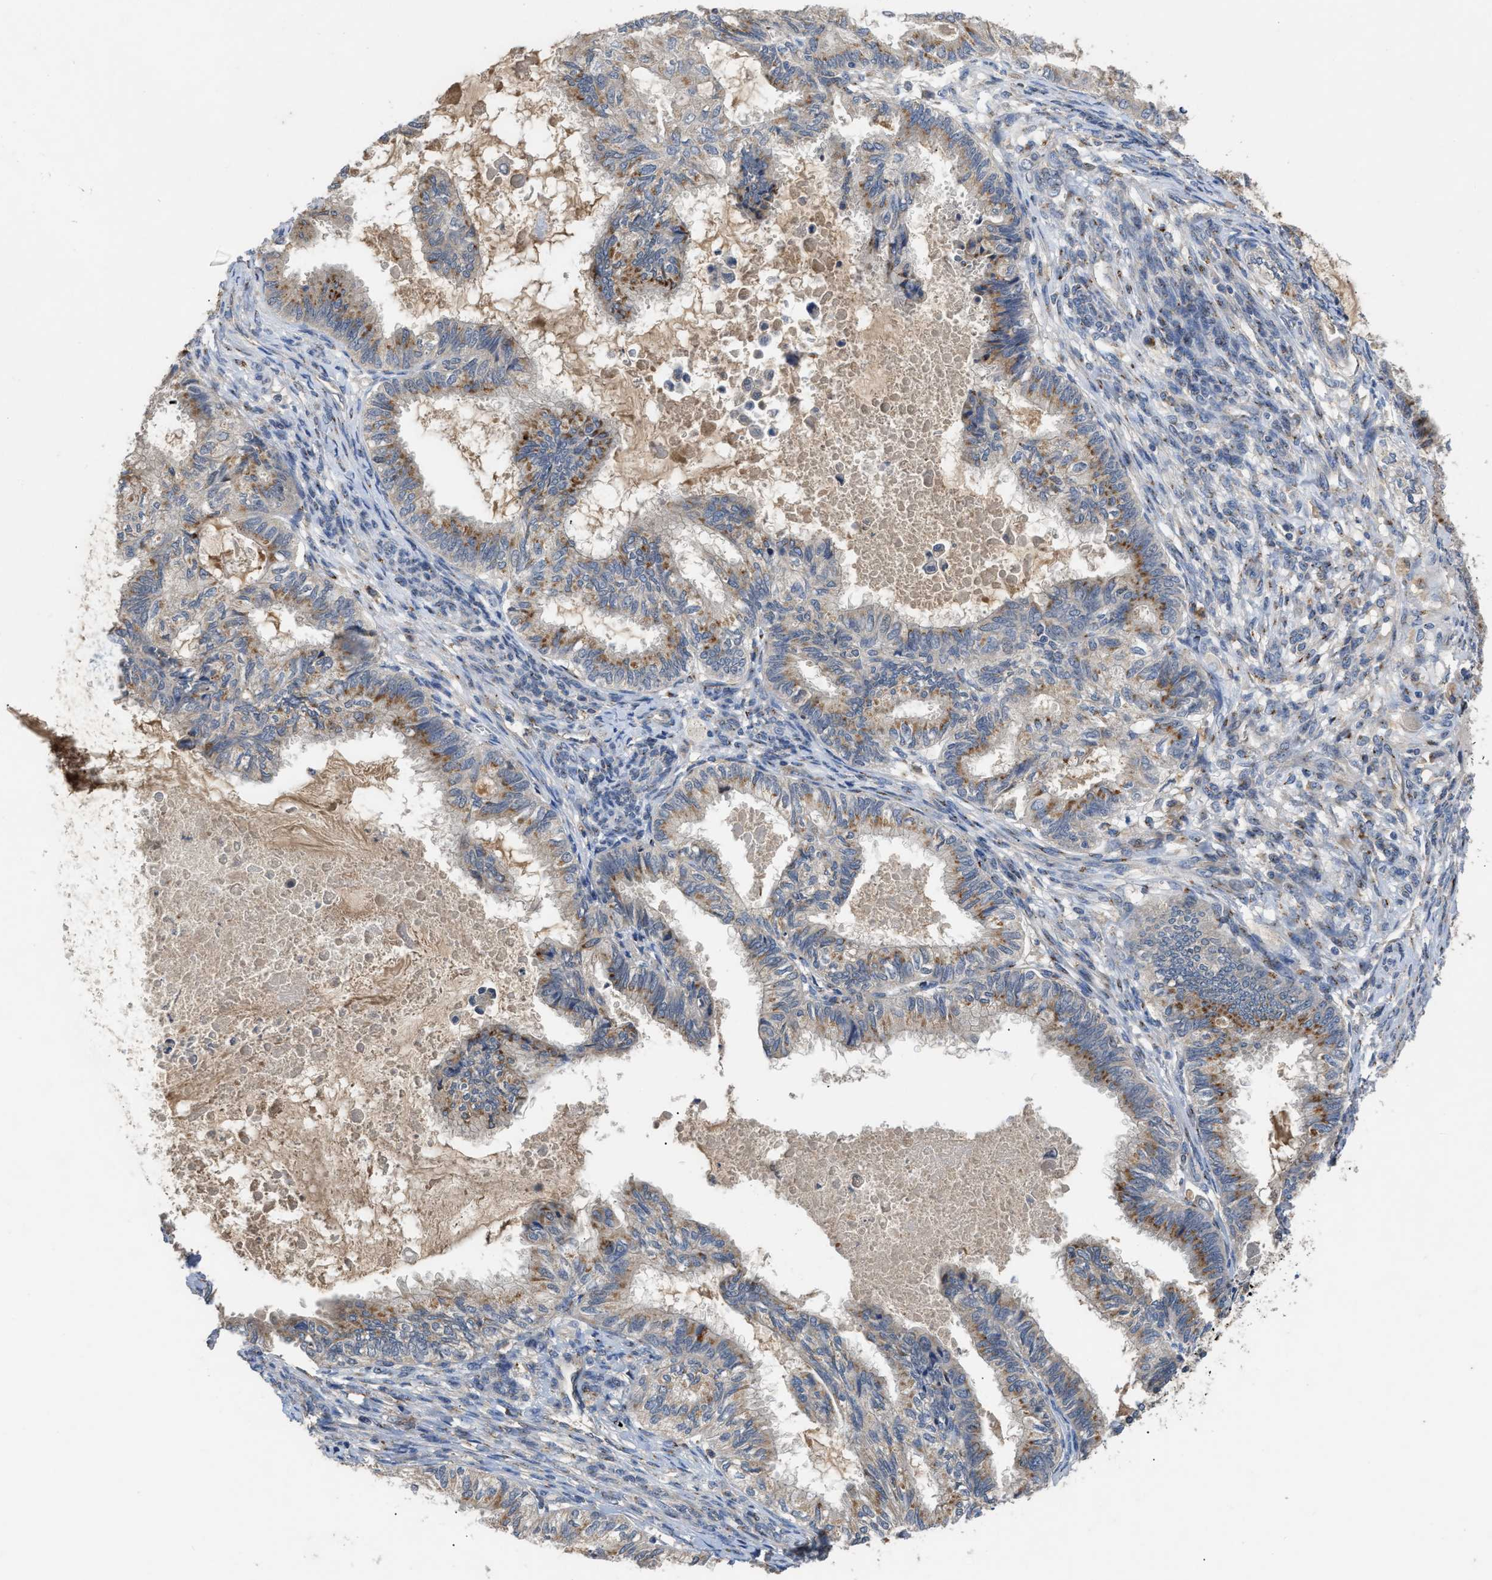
{"staining": {"intensity": "moderate", "quantity": "25%-75%", "location": "cytoplasmic/membranous"}, "tissue": "cervical cancer", "cell_type": "Tumor cells", "image_type": "cancer", "snomed": [{"axis": "morphology", "description": "Normal tissue, NOS"}, {"axis": "morphology", "description": "Adenocarcinoma, NOS"}, {"axis": "topography", "description": "Cervix"}, {"axis": "topography", "description": "Endometrium"}], "caption": "IHC (DAB (3,3'-diaminobenzidine)) staining of adenocarcinoma (cervical) demonstrates moderate cytoplasmic/membranous protein staining in approximately 25%-75% of tumor cells. The protein is shown in brown color, while the nuclei are stained blue.", "gene": "SIK2", "patient": {"sex": "female", "age": 86}}